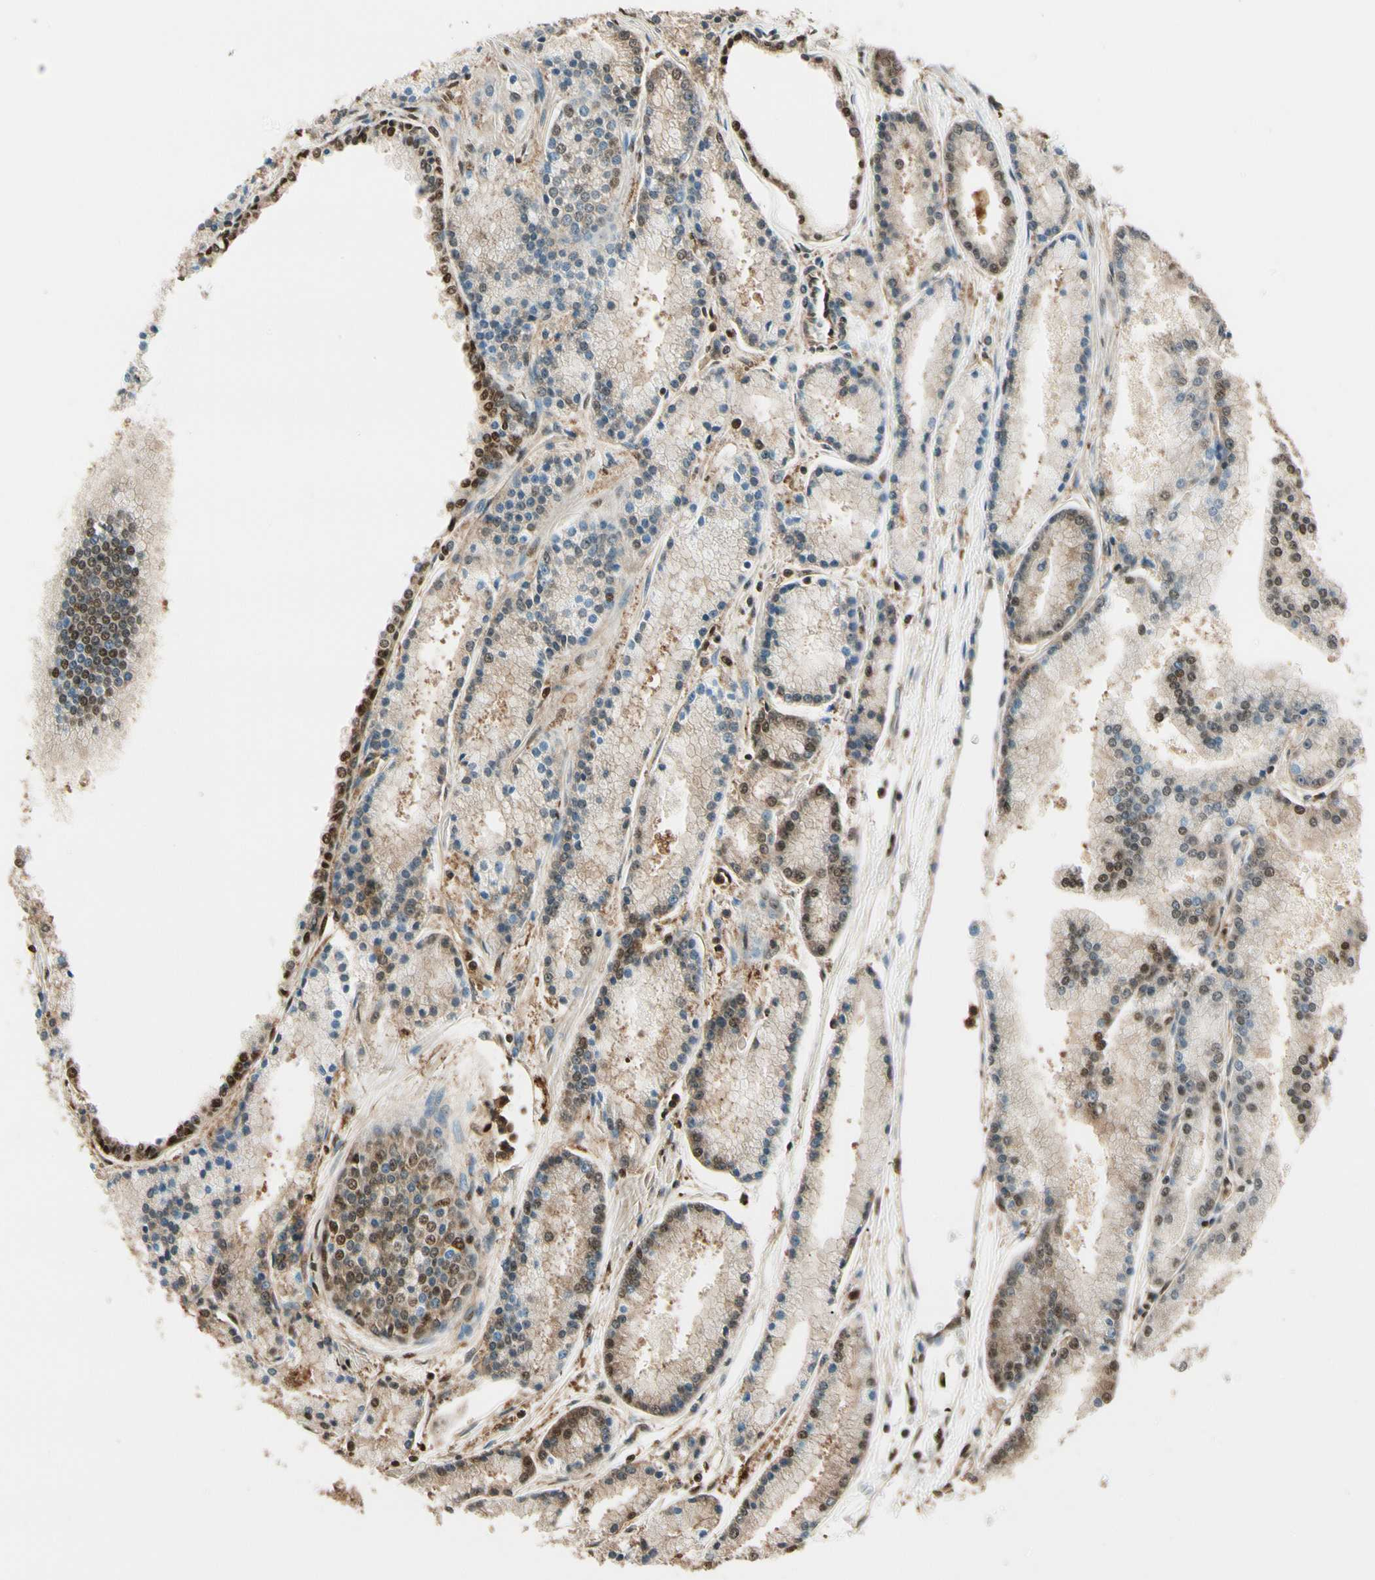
{"staining": {"intensity": "moderate", "quantity": "25%-75%", "location": "cytoplasmic/membranous,nuclear"}, "tissue": "prostate cancer", "cell_type": "Tumor cells", "image_type": "cancer", "snomed": [{"axis": "morphology", "description": "Adenocarcinoma, High grade"}, {"axis": "topography", "description": "Prostate"}], "caption": "A micrograph of human prostate cancer (high-grade adenocarcinoma) stained for a protein exhibits moderate cytoplasmic/membranous and nuclear brown staining in tumor cells.", "gene": "PNCK", "patient": {"sex": "male", "age": 61}}